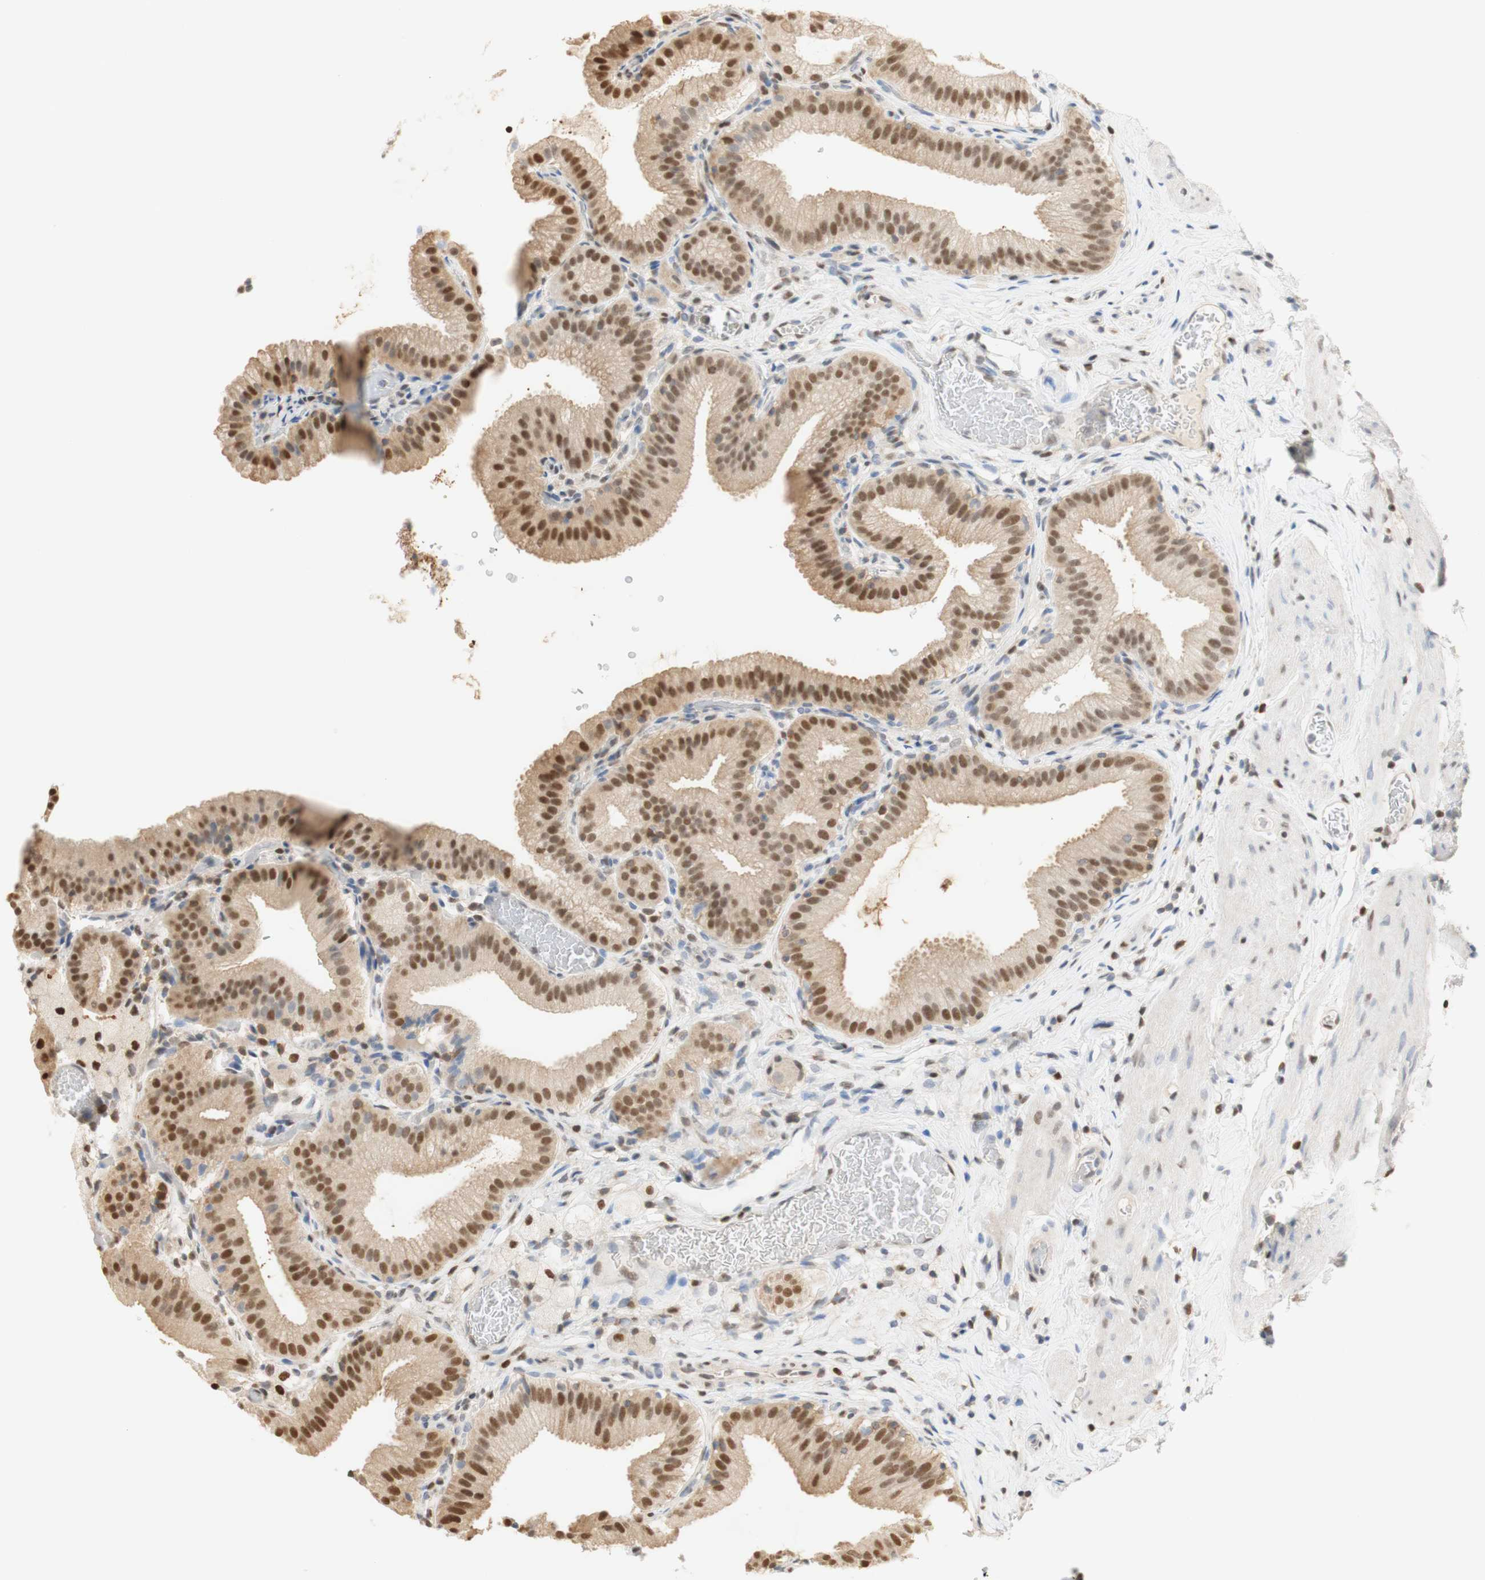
{"staining": {"intensity": "moderate", "quantity": ">75%", "location": "cytoplasmic/membranous,nuclear"}, "tissue": "gallbladder", "cell_type": "Glandular cells", "image_type": "normal", "snomed": [{"axis": "morphology", "description": "Normal tissue, NOS"}, {"axis": "topography", "description": "Gallbladder"}], "caption": "High-magnification brightfield microscopy of normal gallbladder stained with DAB (brown) and counterstained with hematoxylin (blue). glandular cells exhibit moderate cytoplasmic/membranous,nuclear expression is appreciated in about>75% of cells. (DAB (3,3'-diaminobenzidine) = brown stain, brightfield microscopy at high magnification).", "gene": "NAP1L4", "patient": {"sex": "male", "age": 54}}